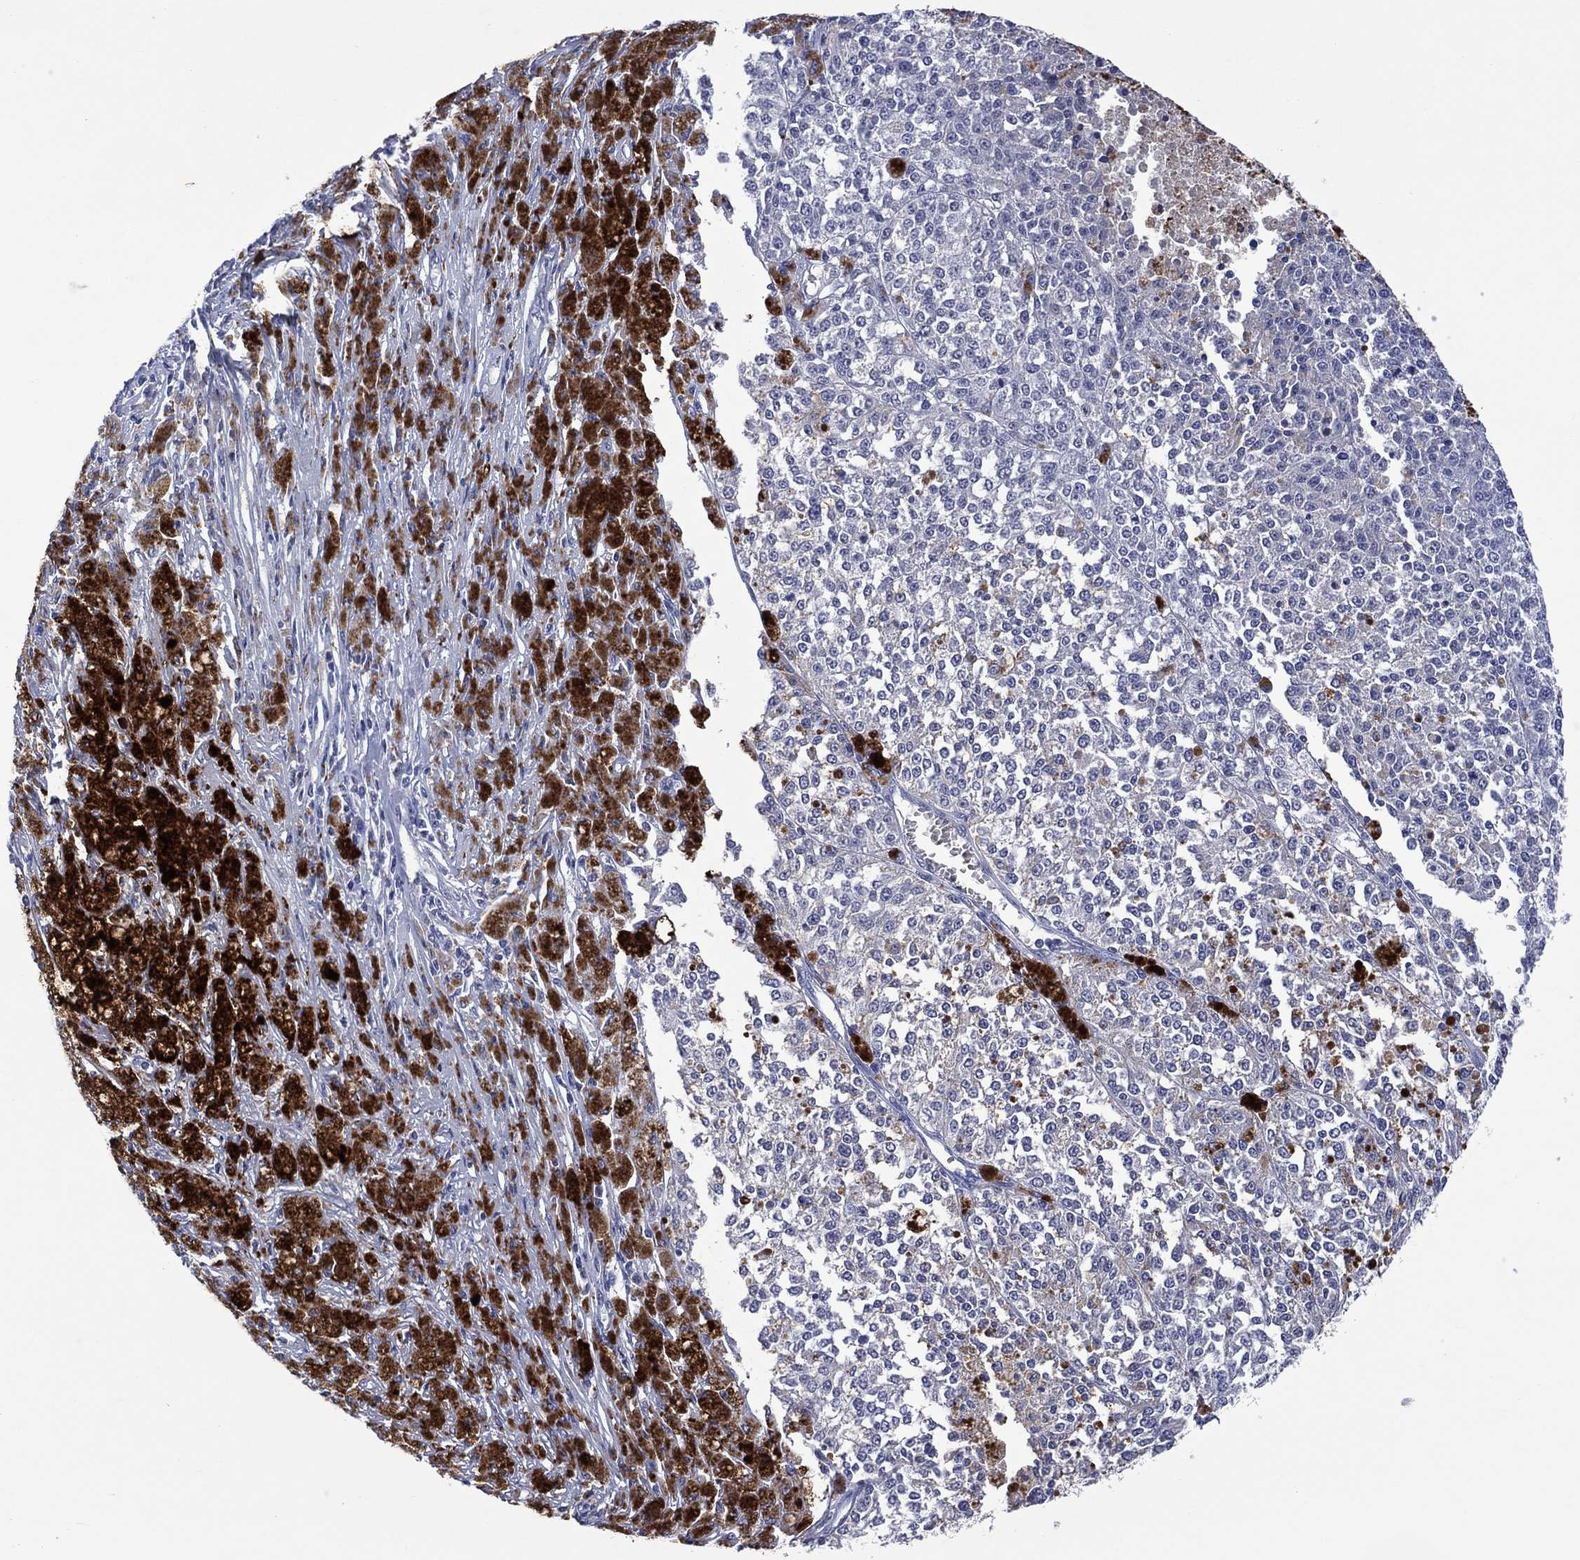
{"staining": {"intensity": "negative", "quantity": "none", "location": "none"}, "tissue": "melanoma", "cell_type": "Tumor cells", "image_type": "cancer", "snomed": [{"axis": "morphology", "description": "Malignant melanoma, Metastatic site"}, {"axis": "topography", "description": "Lymph node"}], "caption": "An image of human melanoma is negative for staining in tumor cells.", "gene": "ASB10", "patient": {"sex": "female", "age": 64}}